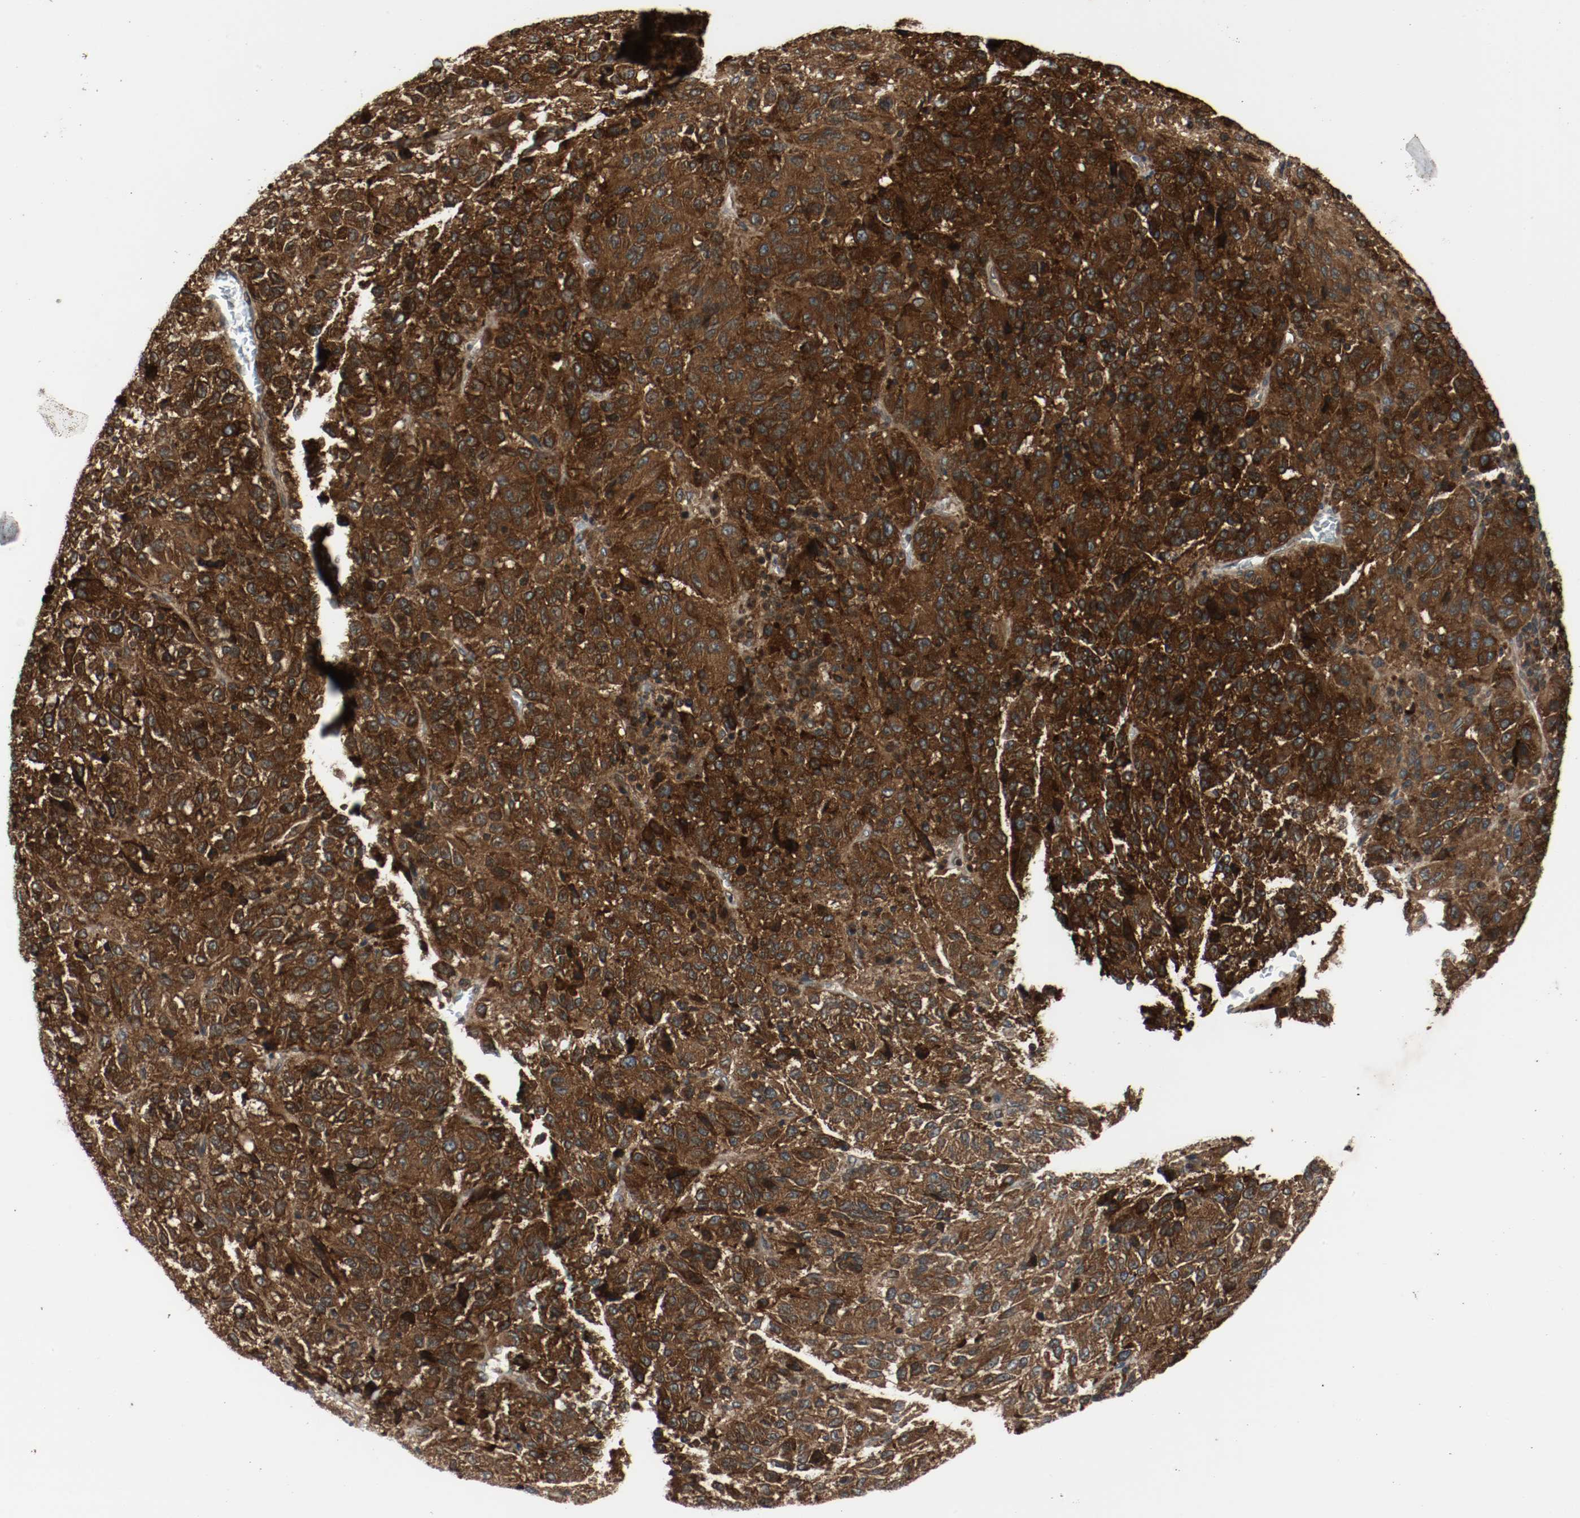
{"staining": {"intensity": "strong", "quantity": ">75%", "location": "cytoplasmic/membranous"}, "tissue": "melanoma", "cell_type": "Tumor cells", "image_type": "cancer", "snomed": [{"axis": "morphology", "description": "Malignant melanoma, Metastatic site"}, {"axis": "topography", "description": "Lung"}], "caption": "Melanoma stained for a protein shows strong cytoplasmic/membranous positivity in tumor cells.", "gene": "LAMP2", "patient": {"sex": "male", "age": 64}}